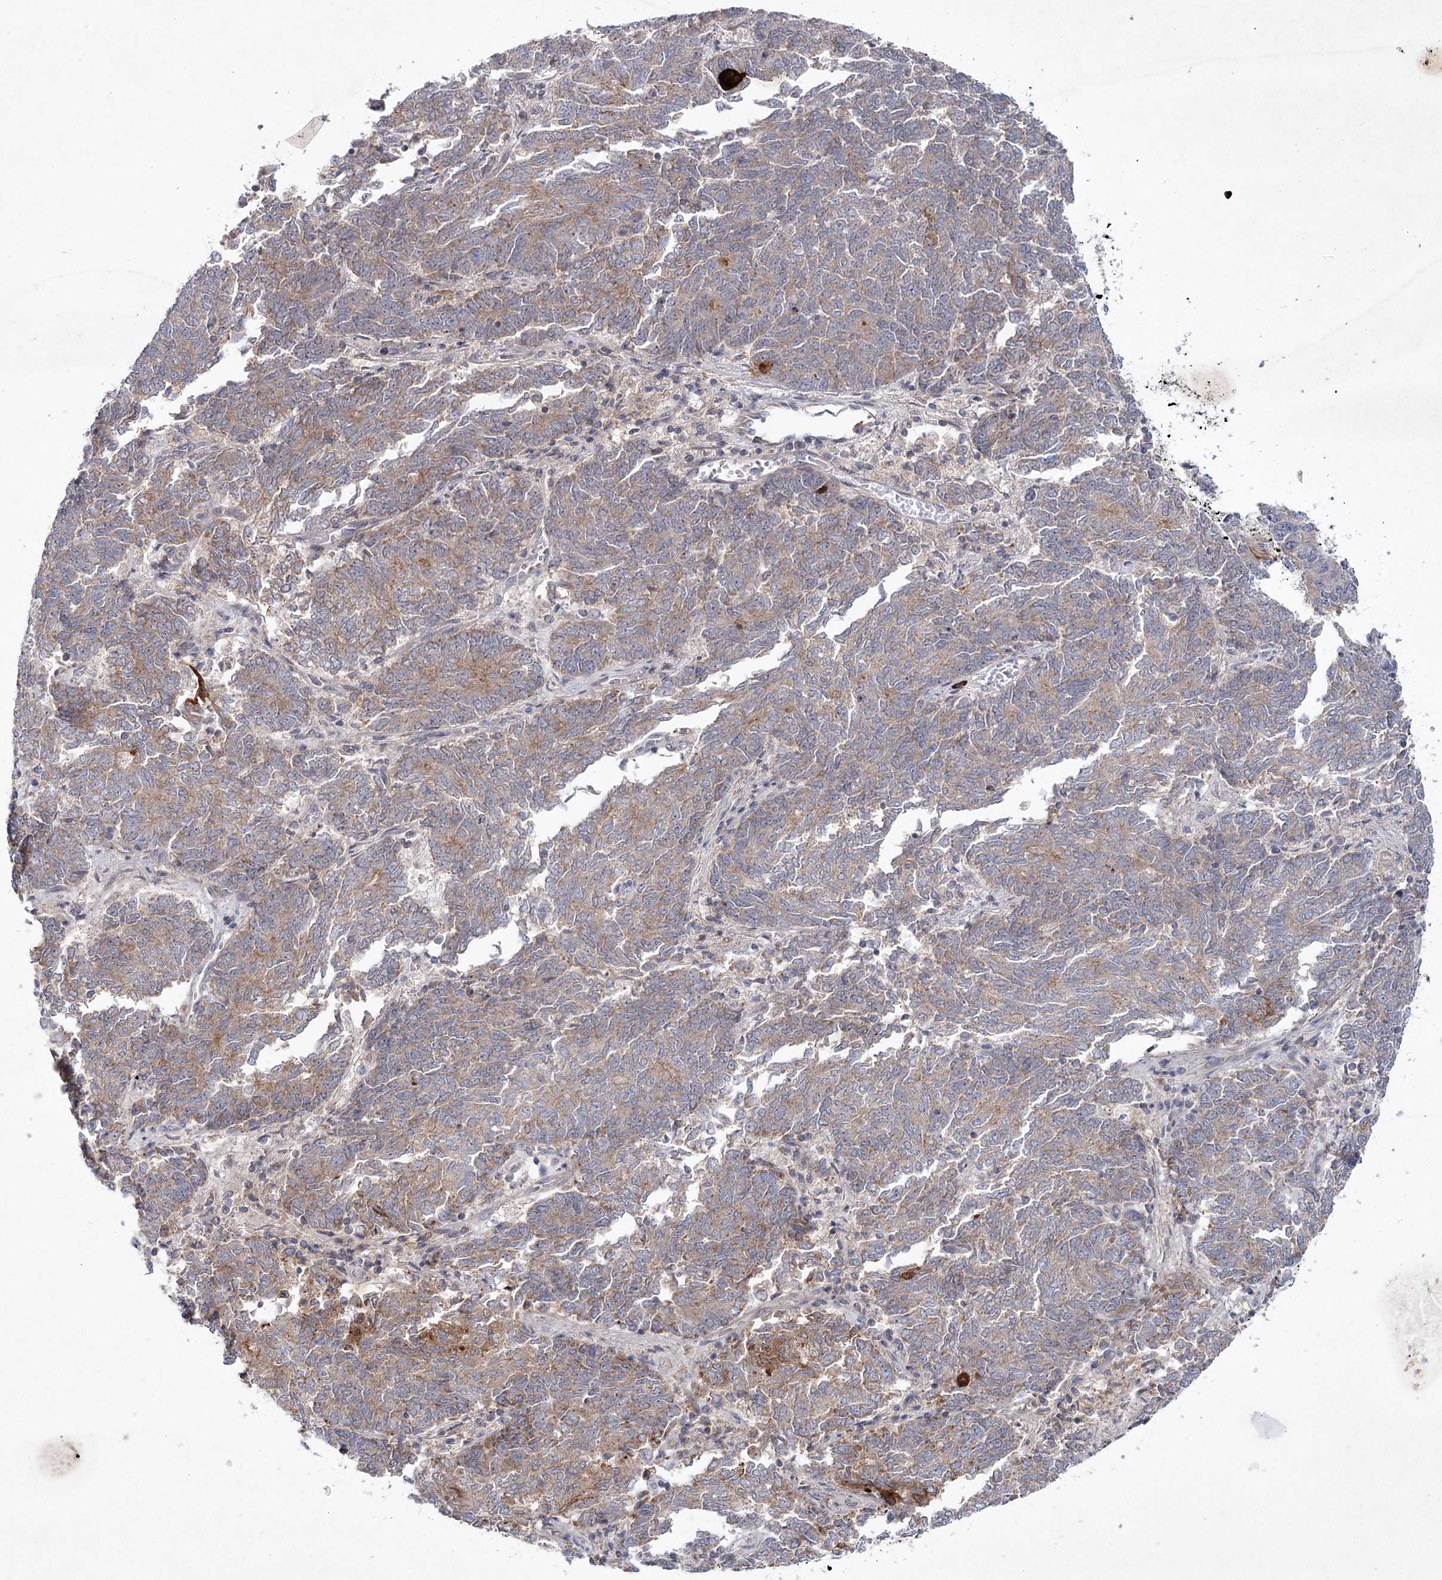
{"staining": {"intensity": "weak", "quantity": ">75%", "location": "cytoplasmic/membranous"}, "tissue": "endometrial cancer", "cell_type": "Tumor cells", "image_type": "cancer", "snomed": [{"axis": "morphology", "description": "Adenocarcinoma, NOS"}, {"axis": "topography", "description": "Endometrium"}], "caption": "Immunohistochemistry (IHC) of endometrial adenocarcinoma exhibits low levels of weak cytoplasmic/membranous positivity in about >75% of tumor cells.", "gene": "MAP3K13", "patient": {"sex": "female", "age": 80}}